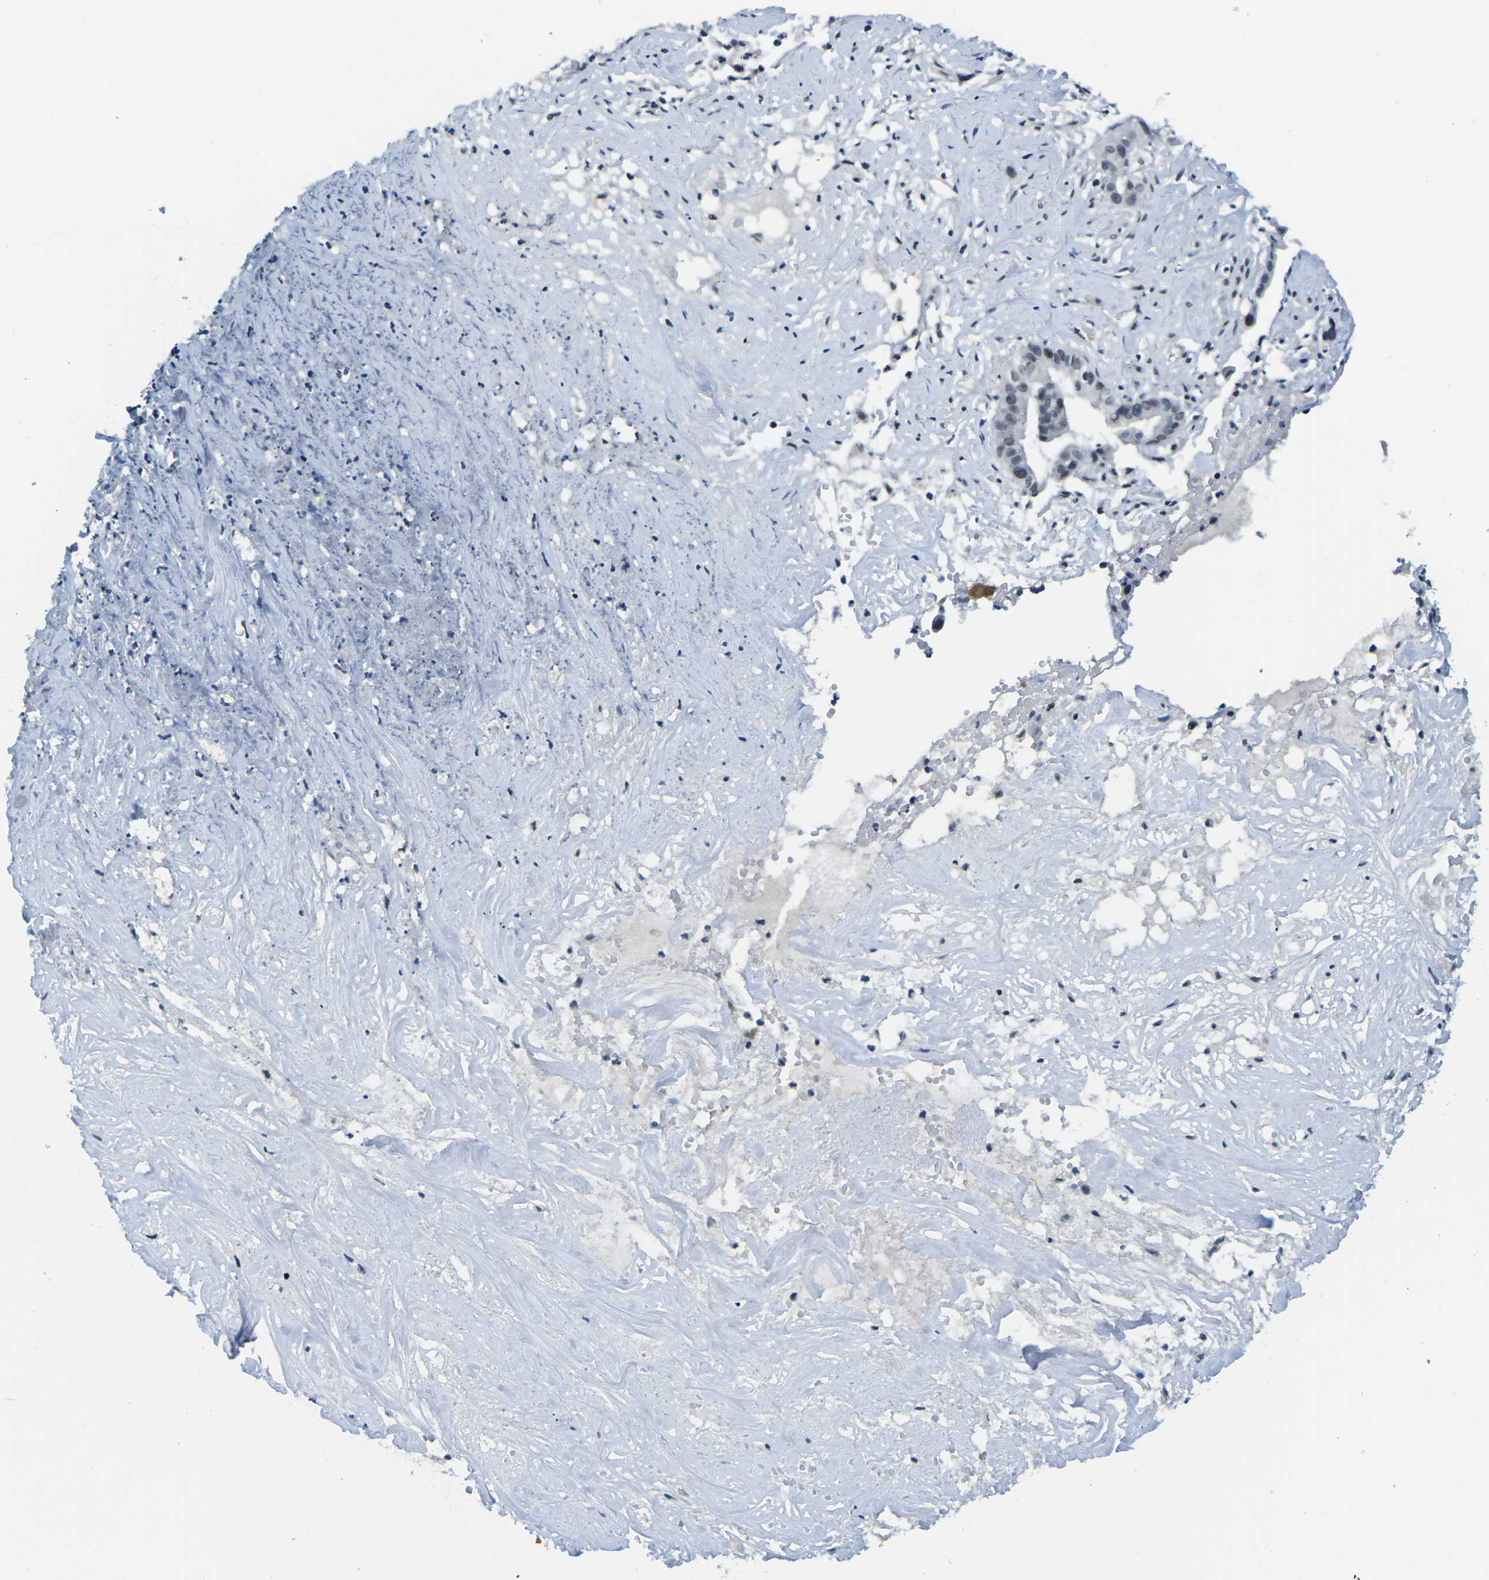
{"staining": {"intensity": "weak", "quantity": "<25%", "location": "nuclear"}, "tissue": "liver cancer", "cell_type": "Tumor cells", "image_type": "cancer", "snomed": [{"axis": "morphology", "description": "Cholangiocarcinoma"}, {"axis": "topography", "description": "Liver"}], "caption": "An image of human liver cancer (cholangiocarcinoma) is negative for staining in tumor cells.", "gene": "PRPF8", "patient": {"sex": "female", "age": 61}}